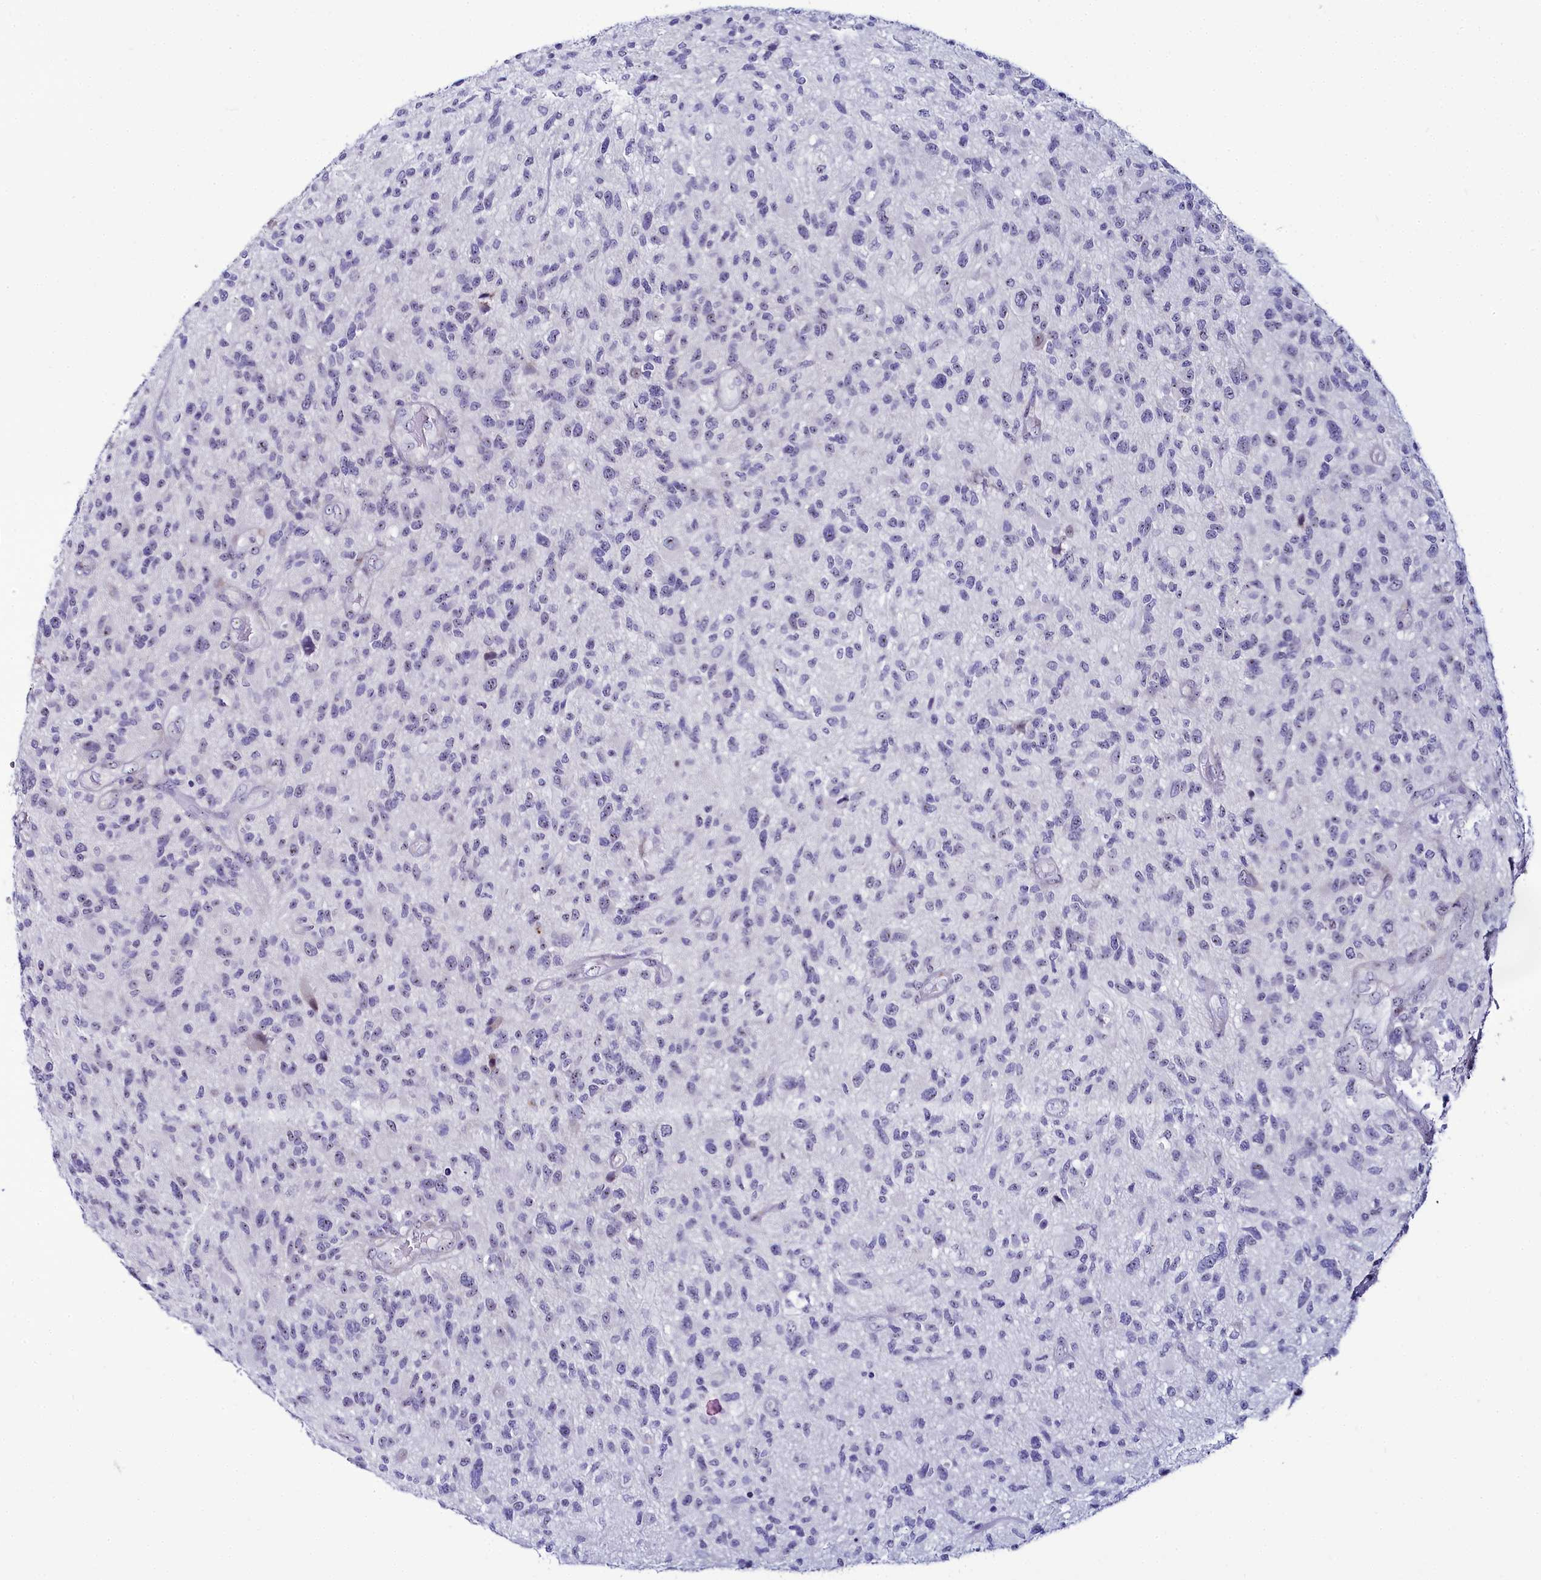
{"staining": {"intensity": "negative", "quantity": "none", "location": "none"}, "tissue": "glioma", "cell_type": "Tumor cells", "image_type": "cancer", "snomed": [{"axis": "morphology", "description": "Glioma, malignant, High grade"}, {"axis": "topography", "description": "Brain"}], "caption": "Immunohistochemistry image of human glioma stained for a protein (brown), which reveals no expression in tumor cells. The staining was performed using DAB (3,3'-diaminobenzidine) to visualize the protein expression in brown, while the nuclei were stained in blue with hematoxylin (Magnification: 20x).", "gene": "TCOF1", "patient": {"sex": "male", "age": 47}}